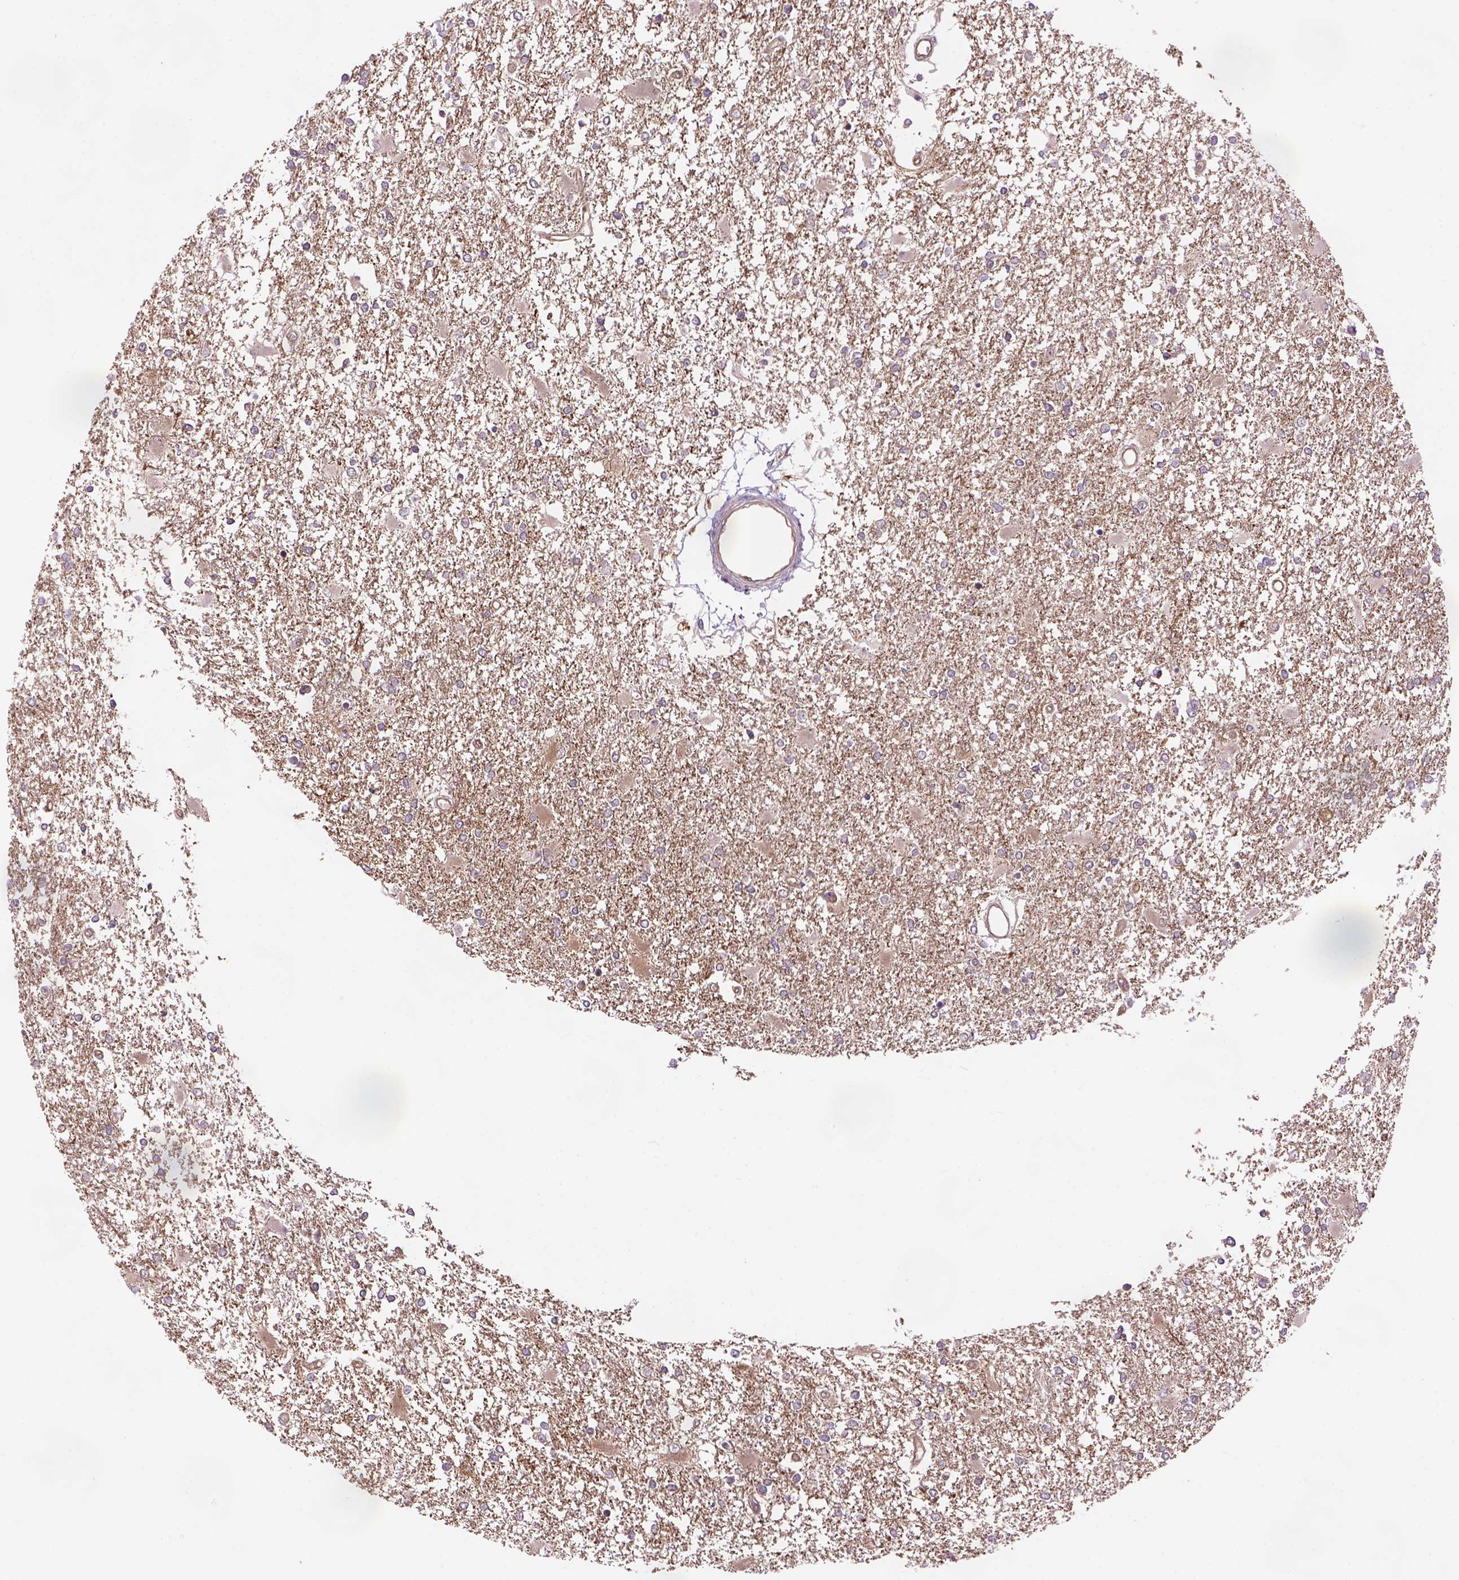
{"staining": {"intensity": "negative", "quantity": "none", "location": "none"}, "tissue": "glioma", "cell_type": "Tumor cells", "image_type": "cancer", "snomed": [{"axis": "morphology", "description": "Glioma, malignant, High grade"}, {"axis": "topography", "description": "Cerebral cortex"}], "caption": "Tumor cells show no significant positivity in glioma.", "gene": "CASKIN2", "patient": {"sex": "male", "age": 79}}